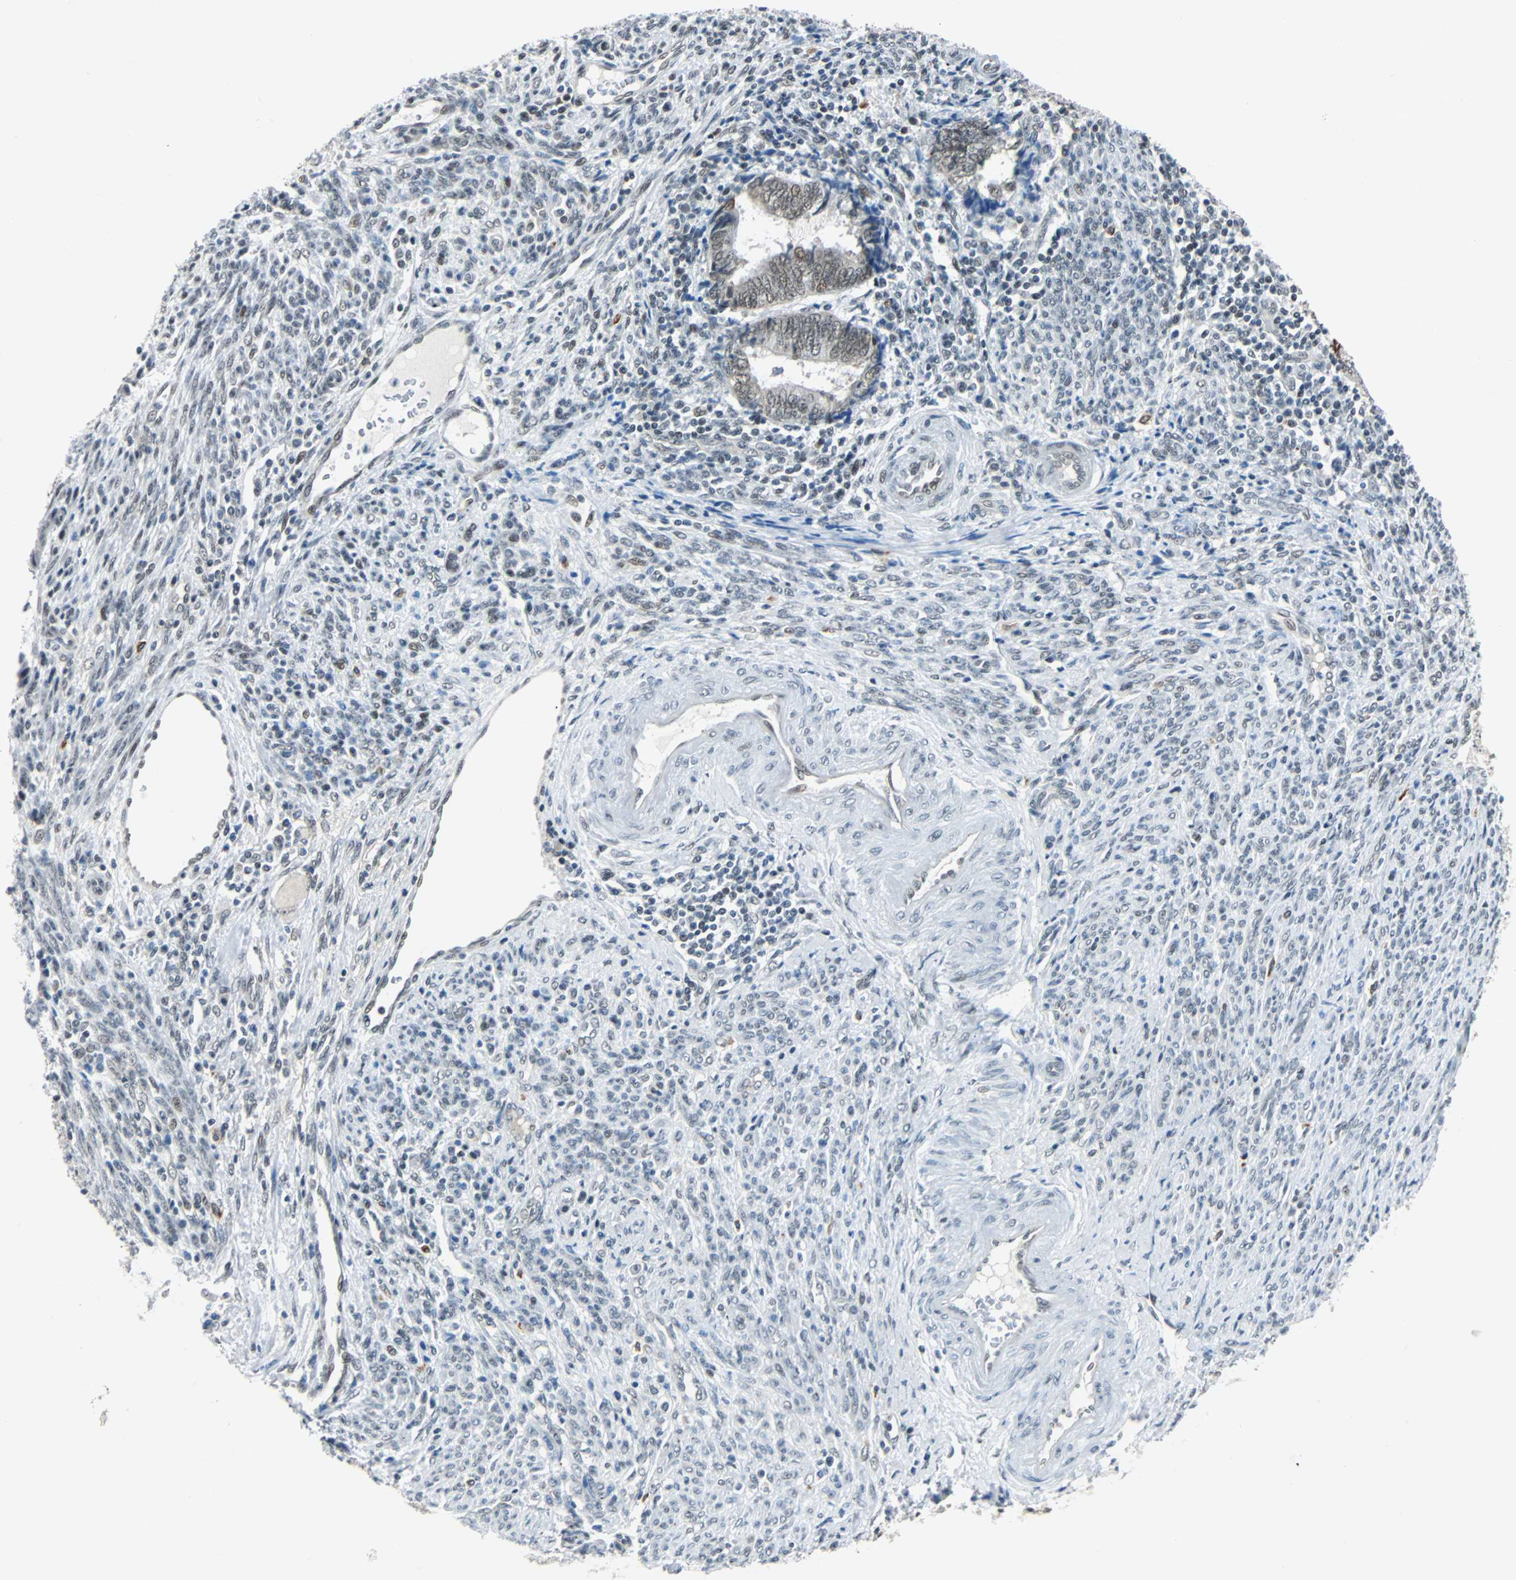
{"staining": {"intensity": "strong", "quantity": "25%-75%", "location": "cytoplasmic/membranous,nuclear"}, "tissue": "endometrial cancer", "cell_type": "Tumor cells", "image_type": "cancer", "snomed": [{"axis": "morphology", "description": "Adenocarcinoma, NOS"}, {"axis": "topography", "description": "Uterus"}, {"axis": "topography", "description": "Endometrium"}], "caption": "Tumor cells show high levels of strong cytoplasmic/membranous and nuclear expression in approximately 25%-75% of cells in endometrial adenocarcinoma.", "gene": "NELFE", "patient": {"sex": "female", "age": 70}}